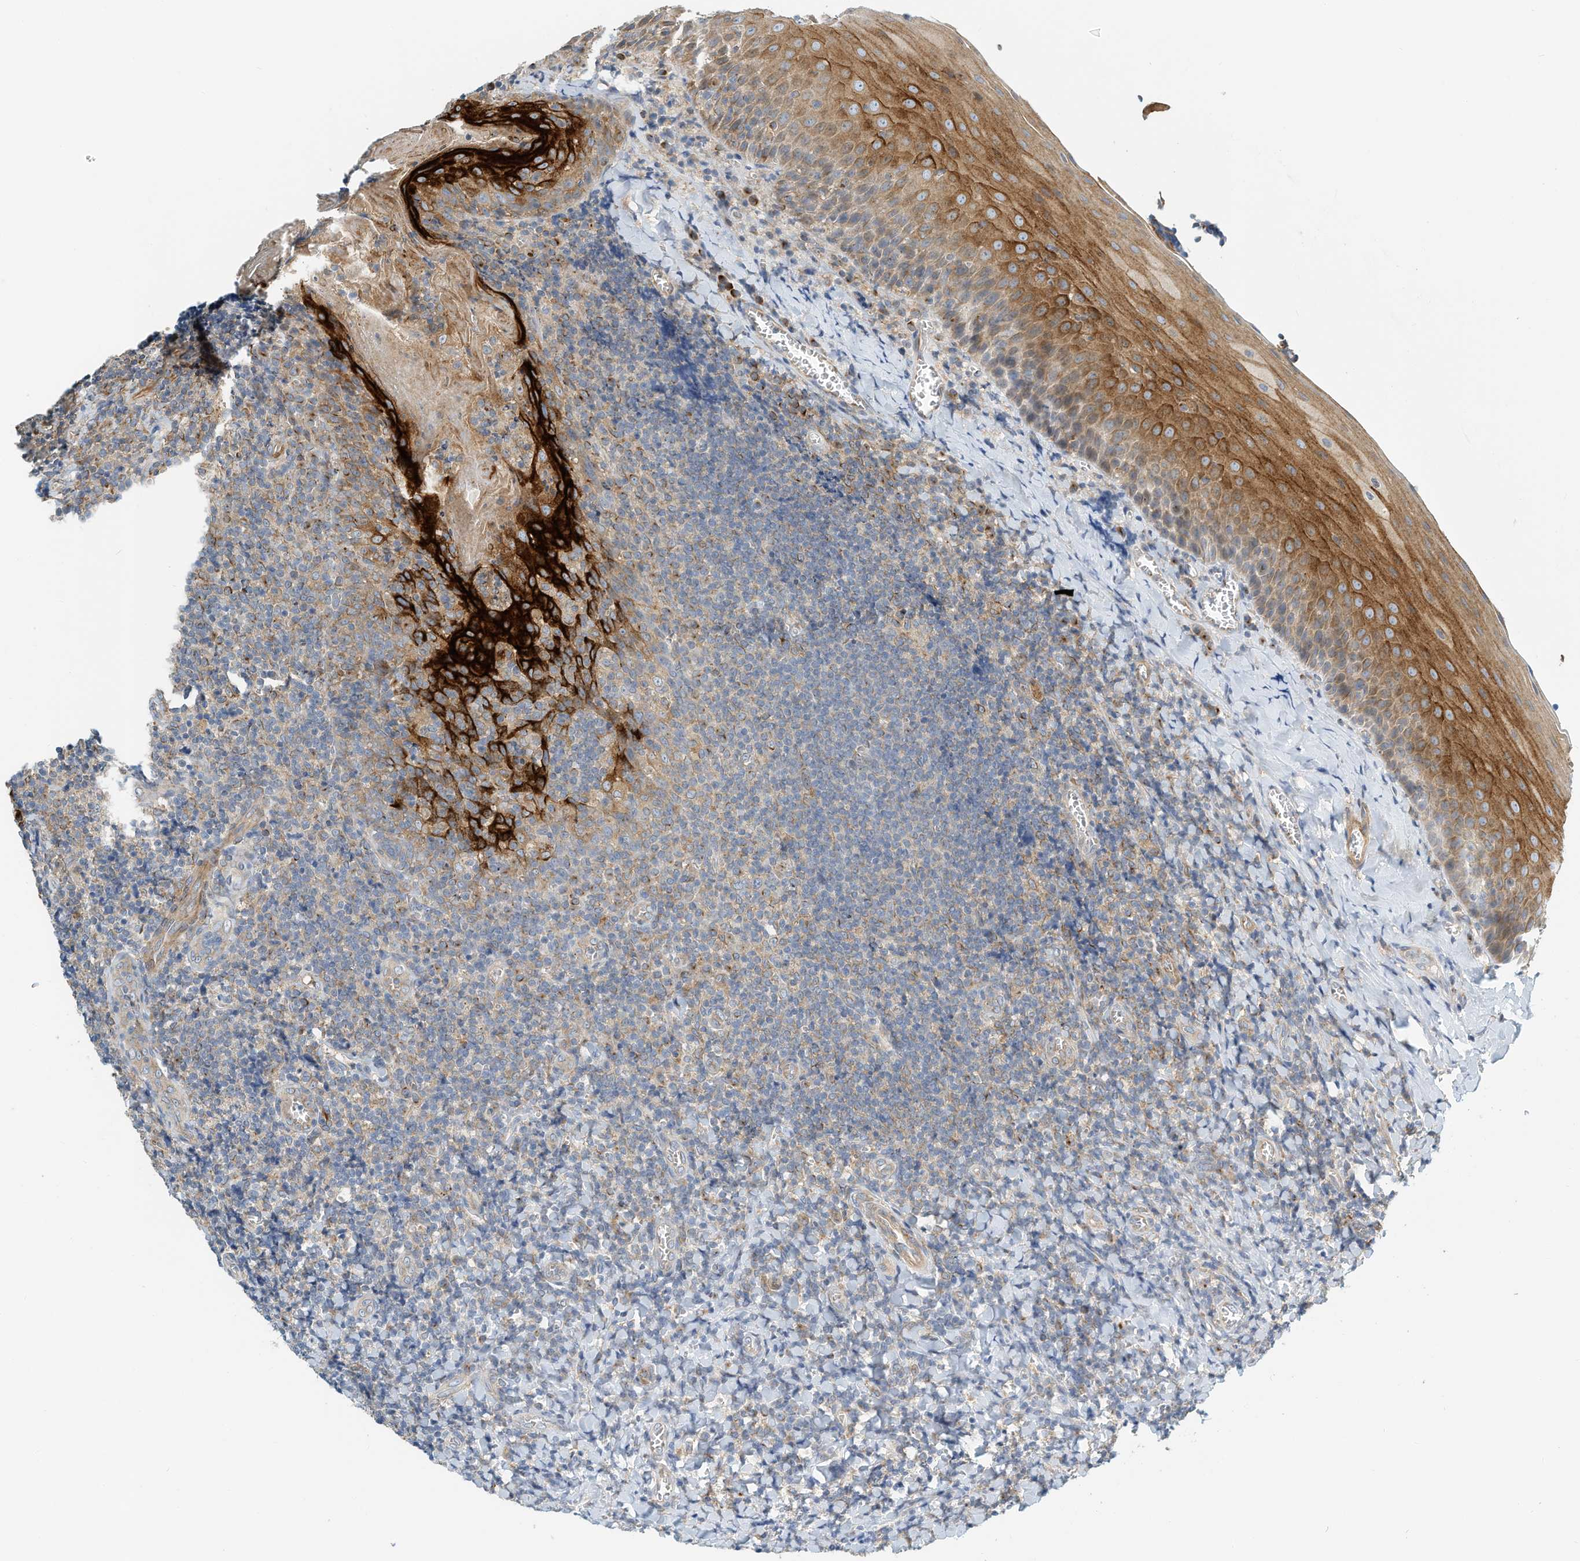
{"staining": {"intensity": "moderate", "quantity": "<25%", "location": "cytoplasmic/membranous"}, "tissue": "tonsil", "cell_type": "Germinal center cells", "image_type": "normal", "snomed": [{"axis": "morphology", "description": "Normal tissue, NOS"}, {"axis": "topography", "description": "Tonsil"}], "caption": "DAB (3,3'-diaminobenzidine) immunohistochemical staining of normal tonsil shows moderate cytoplasmic/membranous protein expression in about <25% of germinal center cells.", "gene": "MICAL1", "patient": {"sex": "male", "age": 27}}